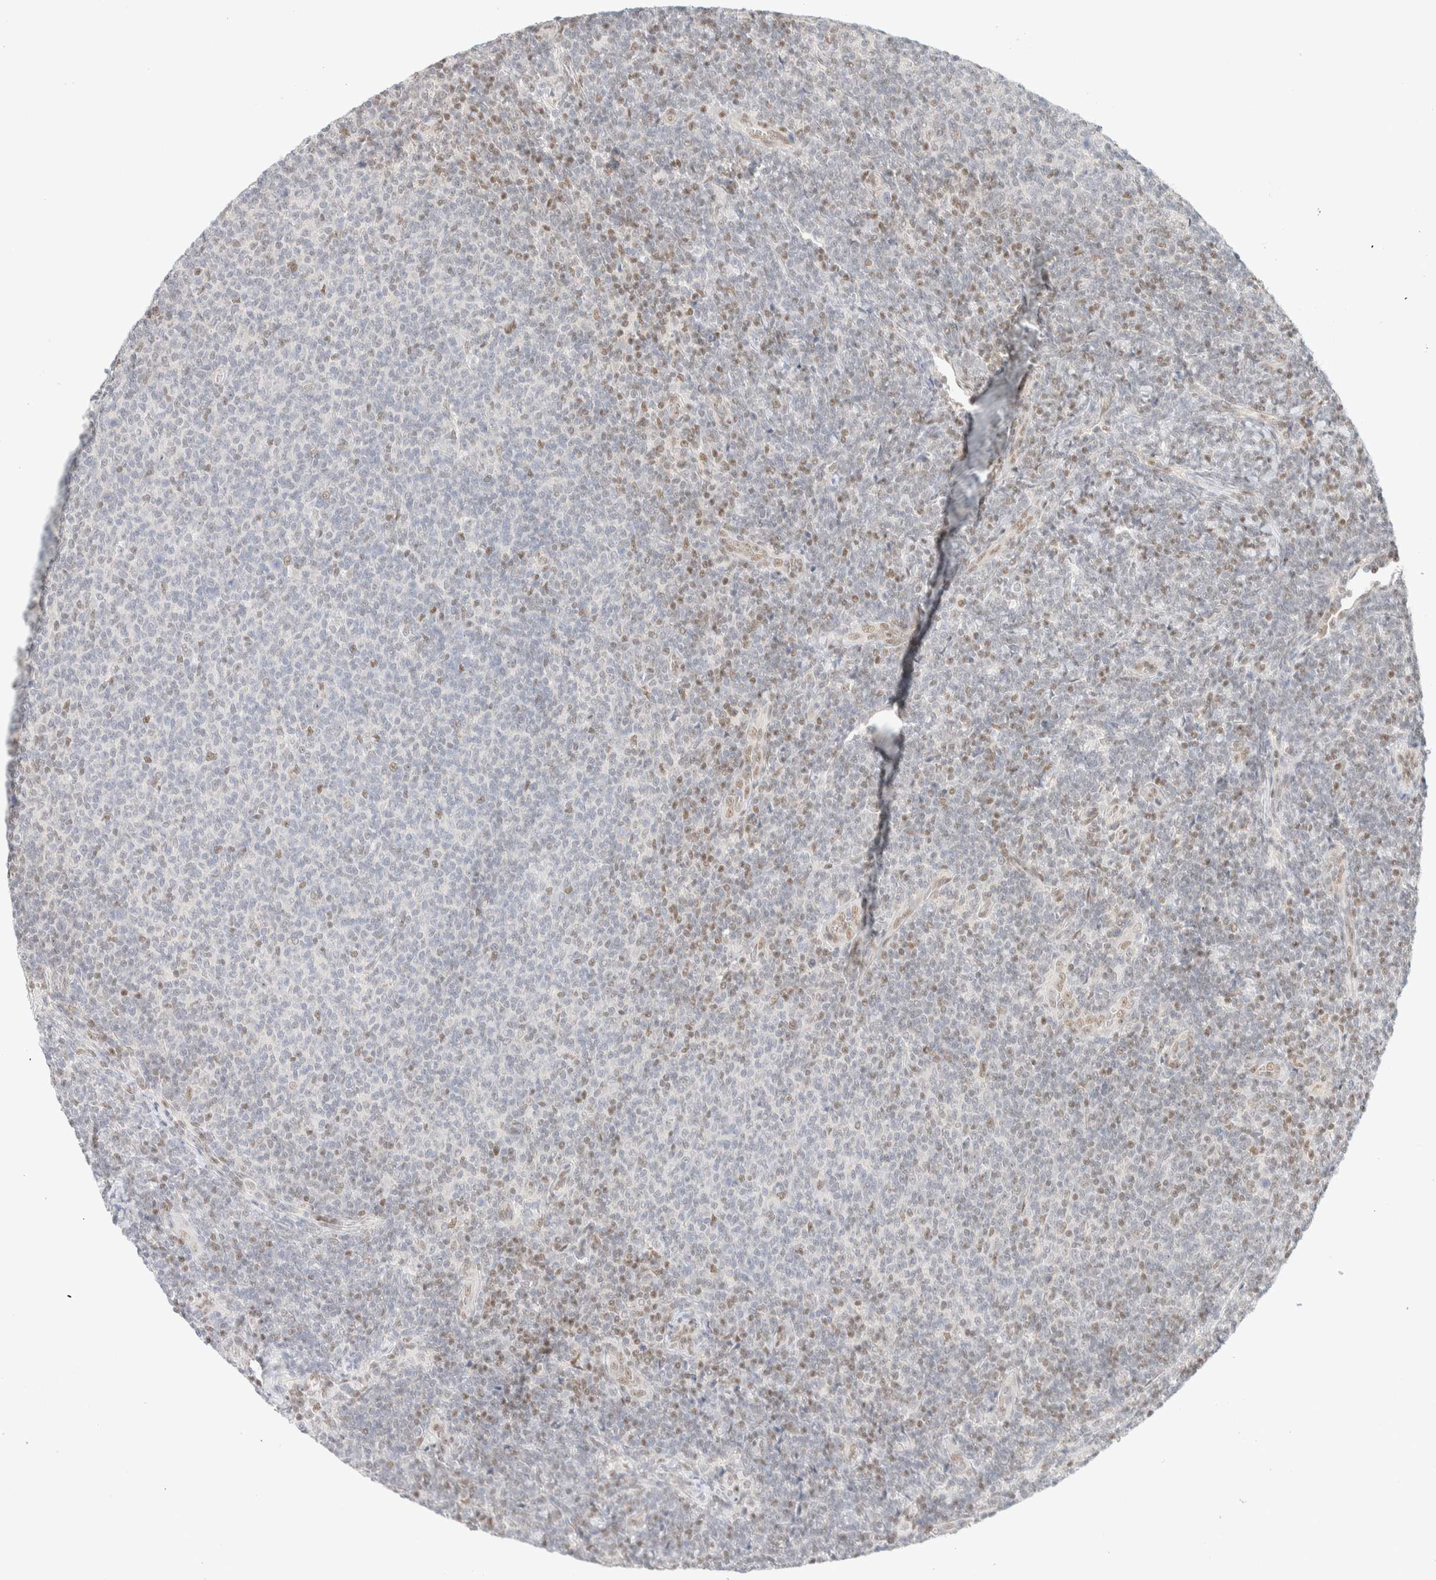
{"staining": {"intensity": "negative", "quantity": "none", "location": "none"}, "tissue": "lymphoma", "cell_type": "Tumor cells", "image_type": "cancer", "snomed": [{"axis": "morphology", "description": "Malignant lymphoma, non-Hodgkin's type, Low grade"}, {"axis": "topography", "description": "Lymph node"}], "caption": "This is an immunohistochemistry (IHC) image of lymphoma. There is no positivity in tumor cells.", "gene": "PYGO2", "patient": {"sex": "male", "age": 66}}